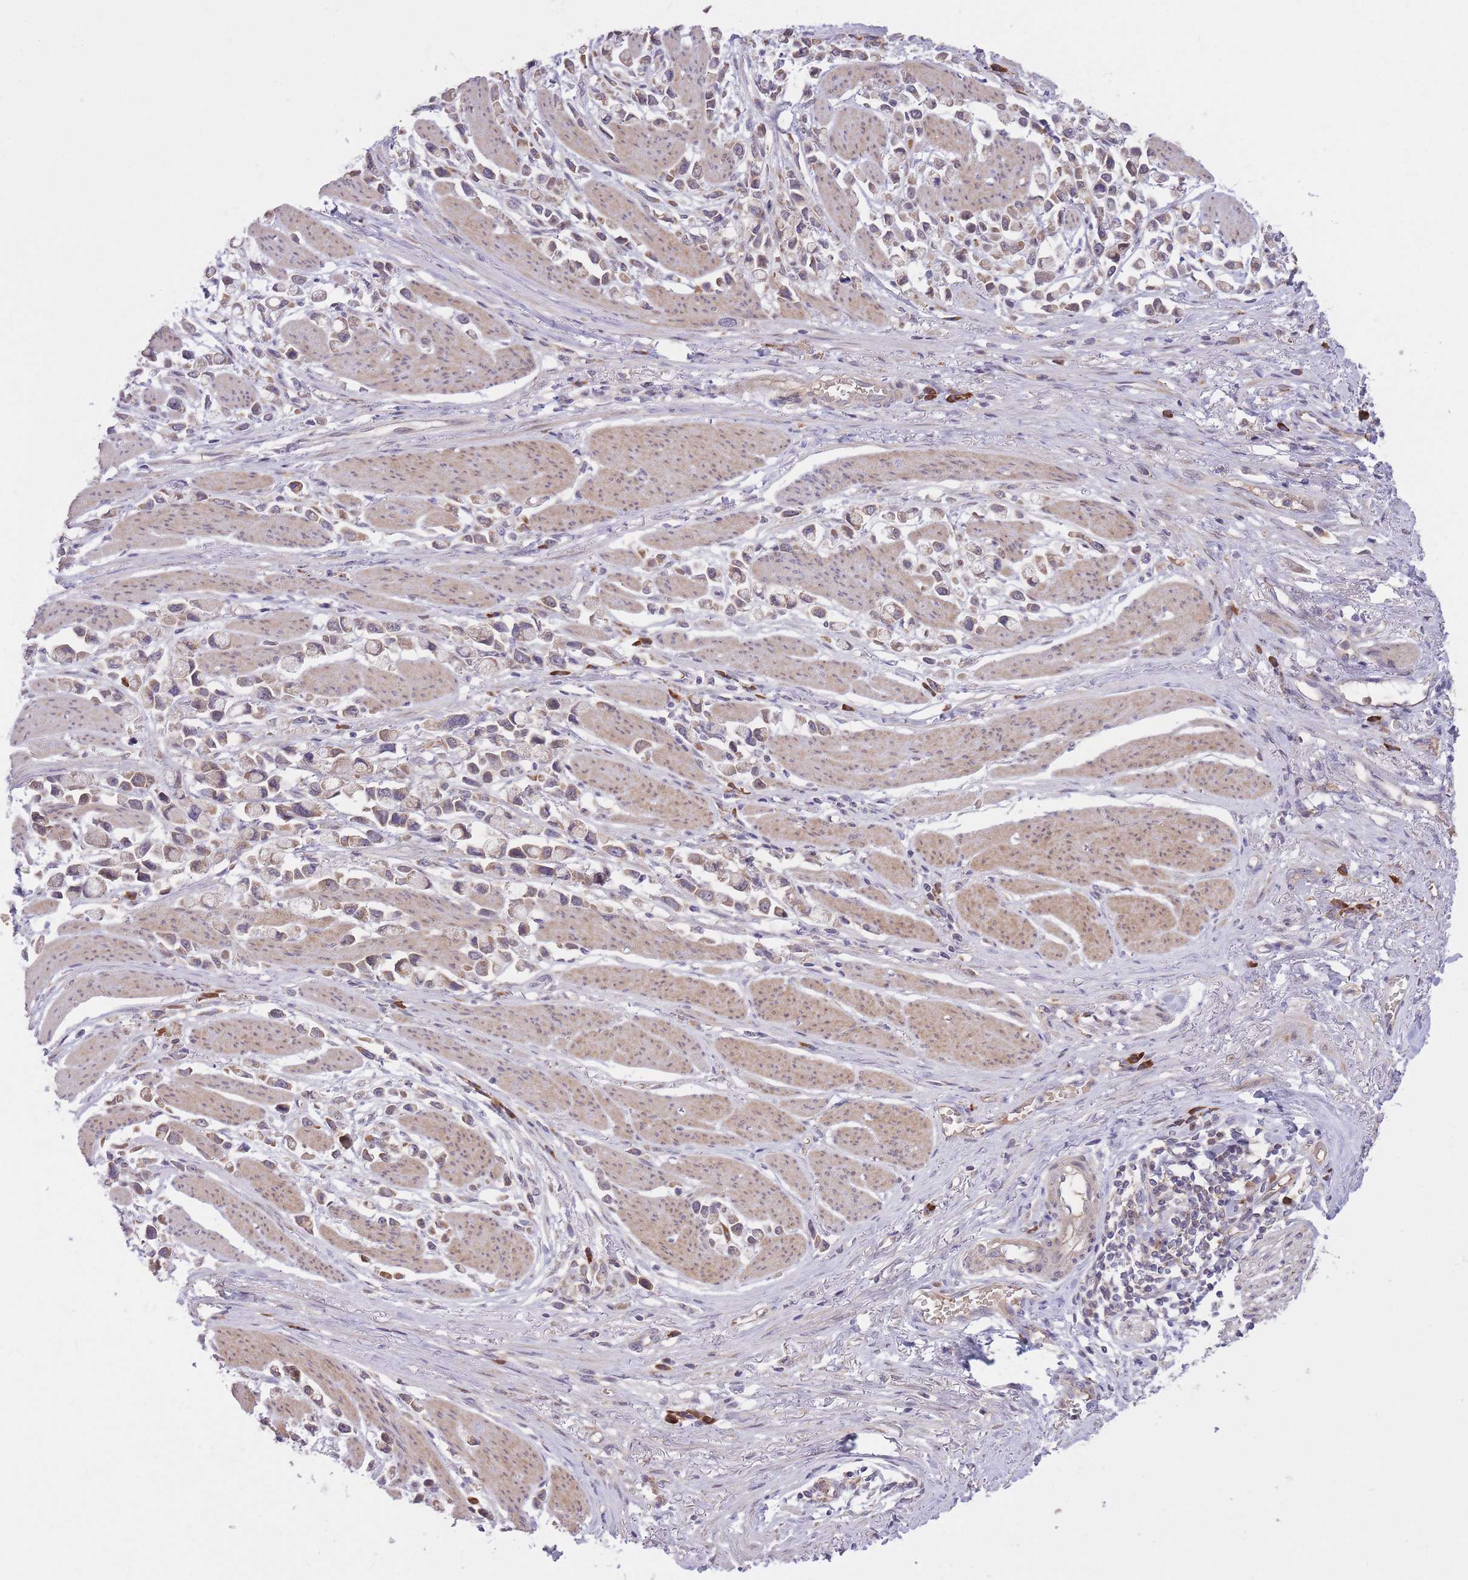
{"staining": {"intensity": "weak", "quantity": "<25%", "location": "cytoplasmic/membranous"}, "tissue": "stomach cancer", "cell_type": "Tumor cells", "image_type": "cancer", "snomed": [{"axis": "morphology", "description": "Adenocarcinoma, NOS"}, {"axis": "topography", "description": "Stomach"}], "caption": "Immunohistochemistry of human adenocarcinoma (stomach) demonstrates no positivity in tumor cells.", "gene": "POLR3F", "patient": {"sex": "female", "age": 81}}